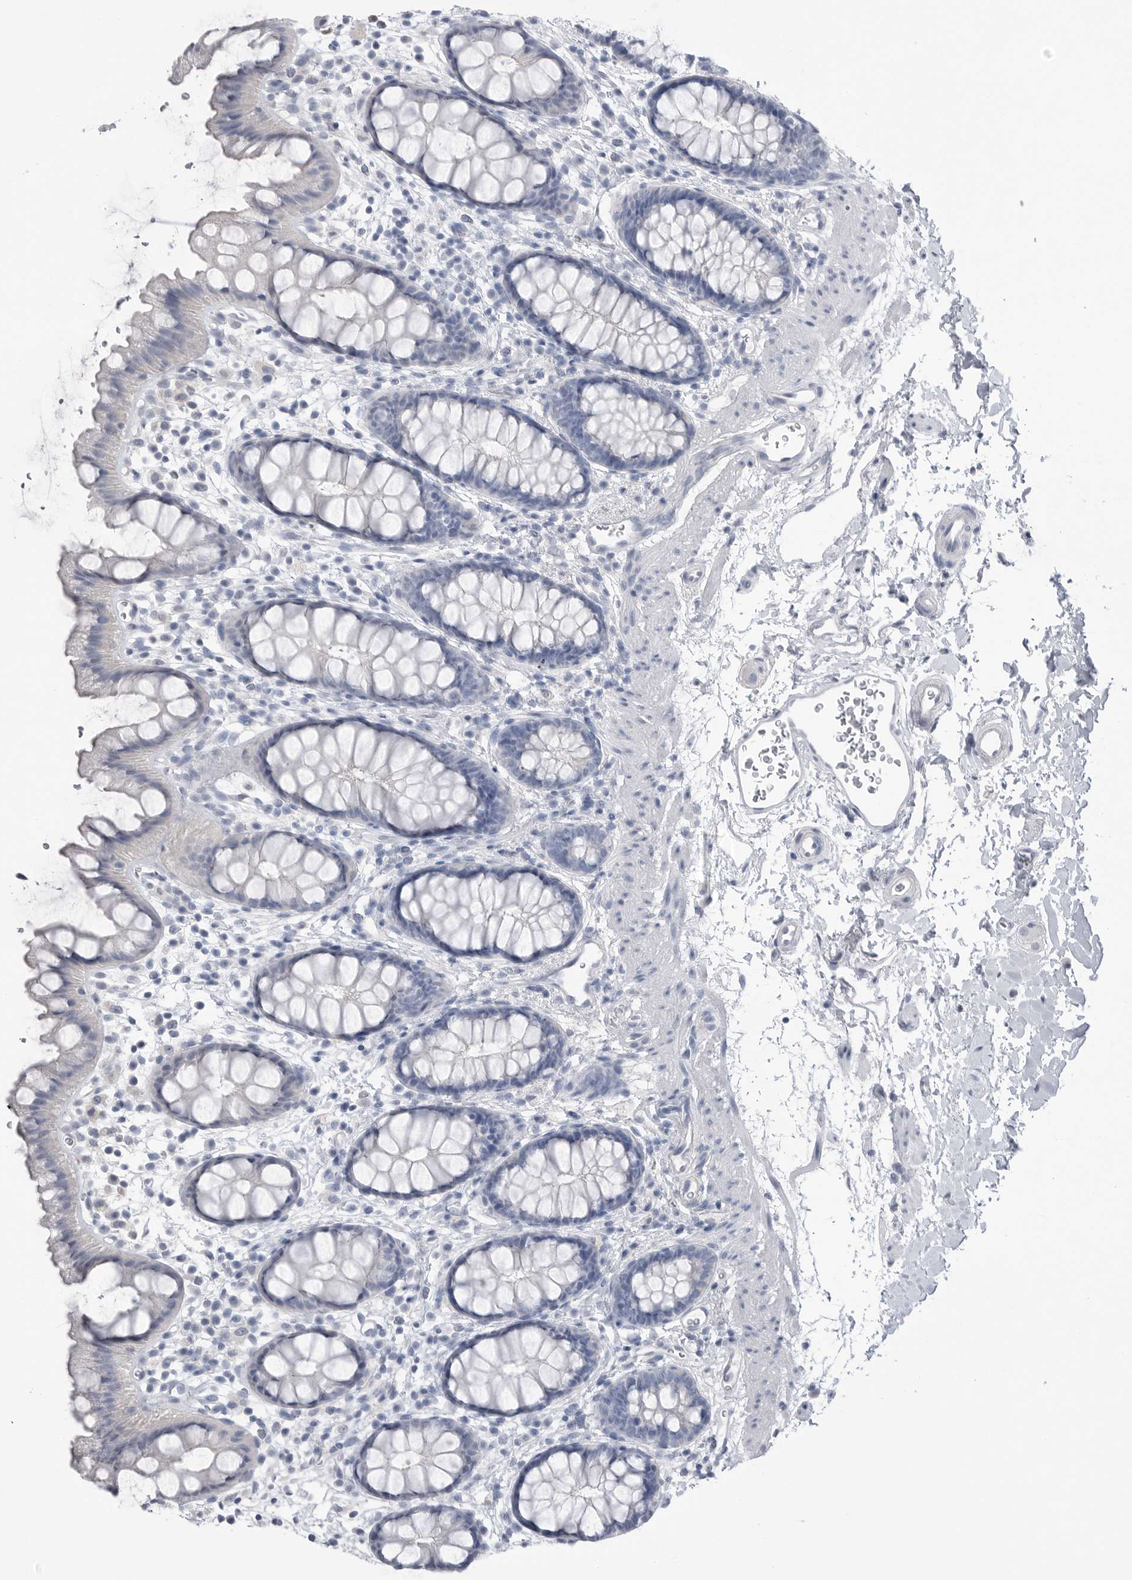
{"staining": {"intensity": "negative", "quantity": "none", "location": "none"}, "tissue": "rectum", "cell_type": "Glandular cells", "image_type": "normal", "snomed": [{"axis": "morphology", "description": "Normal tissue, NOS"}, {"axis": "topography", "description": "Rectum"}], "caption": "The photomicrograph reveals no staining of glandular cells in normal rectum. (DAB (3,3'-diaminobenzidine) IHC with hematoxylin counter stain).", "gene": "ABHD12", "patient": {"sex": "female", "age": 65}}